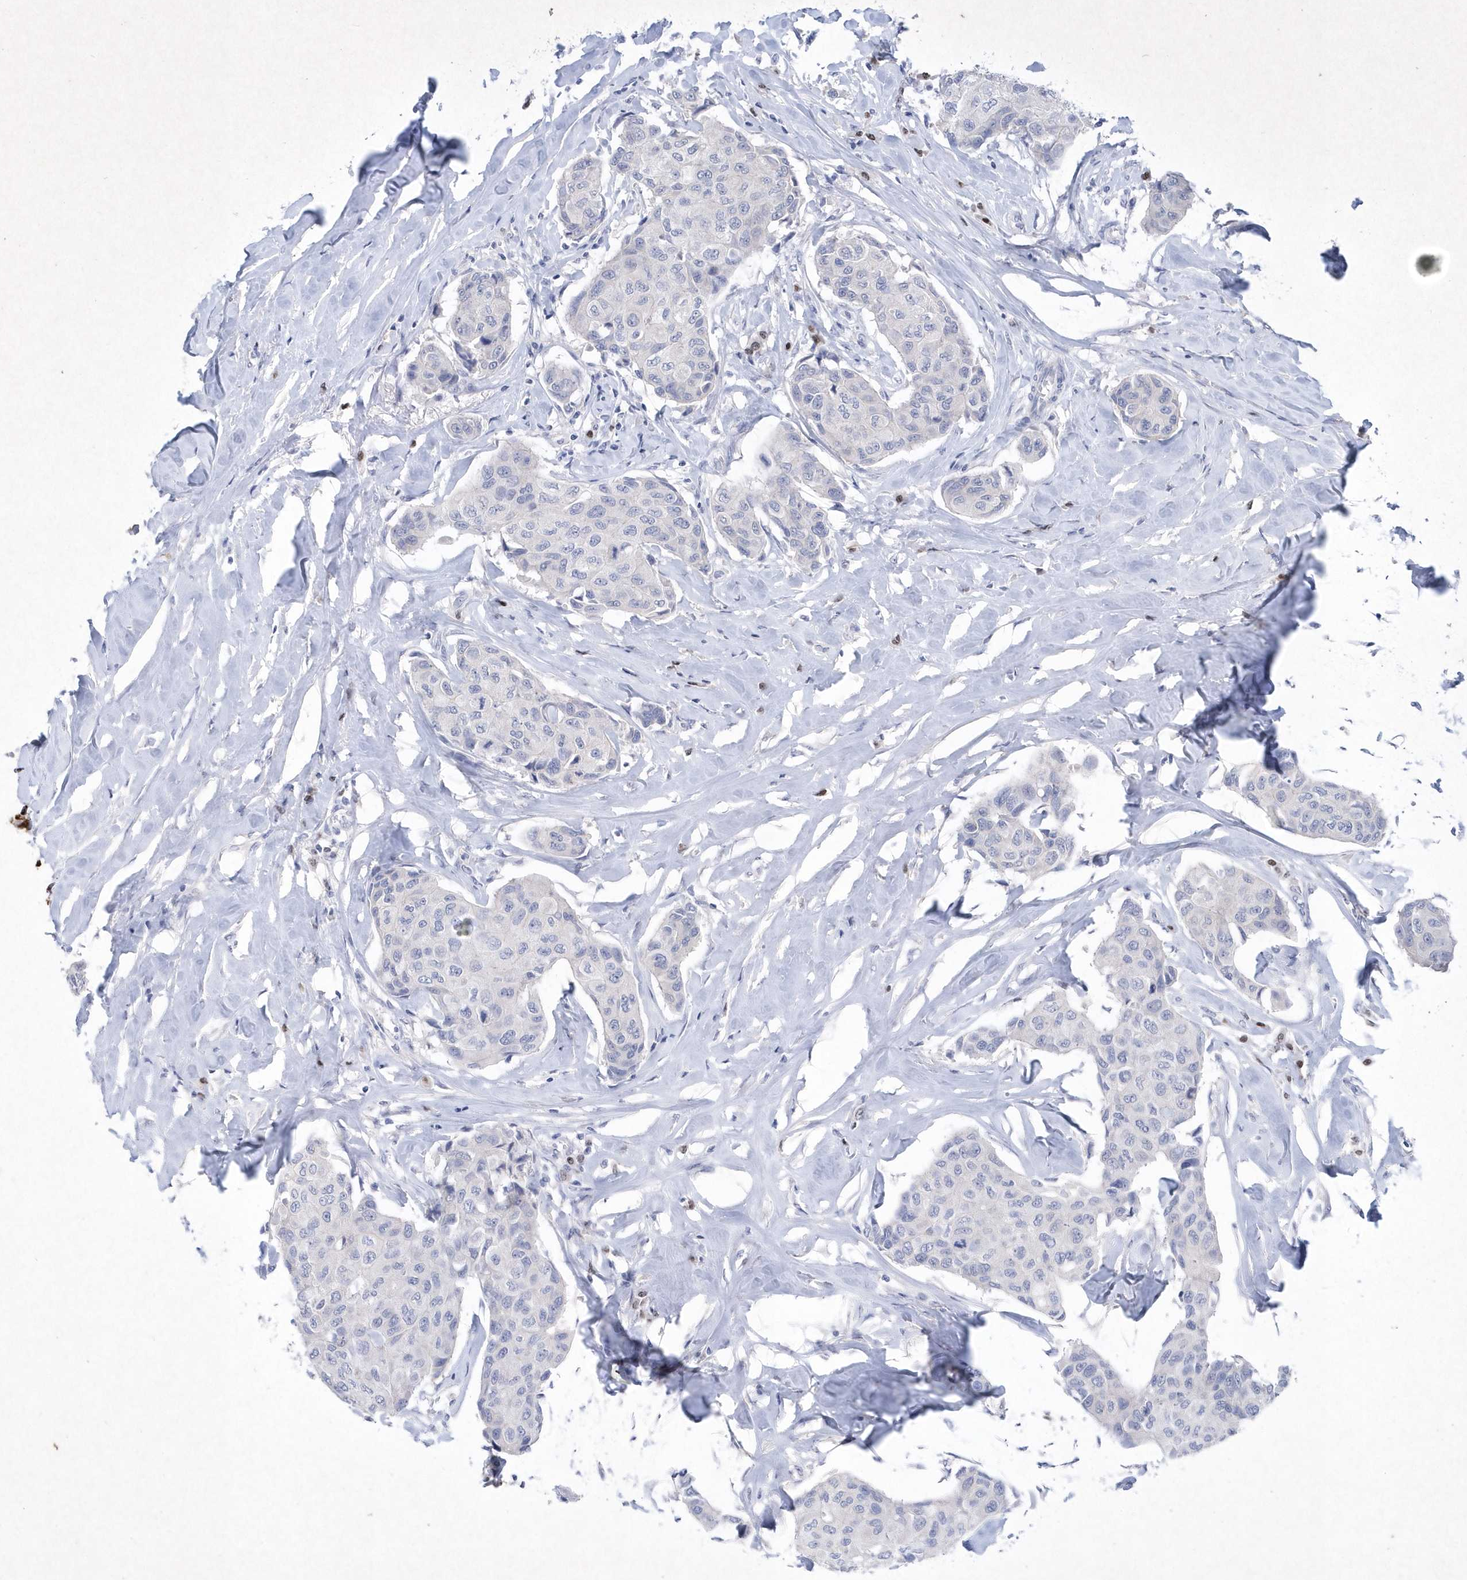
{"staining": {"intensity": "negative", "quantity": "none", "location": "none"}, "tissue": "breast cancer", "cell_type": "Tumor cells", "image_type": "cancer", "snomed": [{"axis": "morphology", "description": "Duct carcinoma"}, {"axis": "topography", "description": "Breast"}], "caption": "The image displays no staining of tumor cells in breast intraductal carcinoma.", "gene": "BHLHA15", "patient": {"sex": "female", "age": 80}}